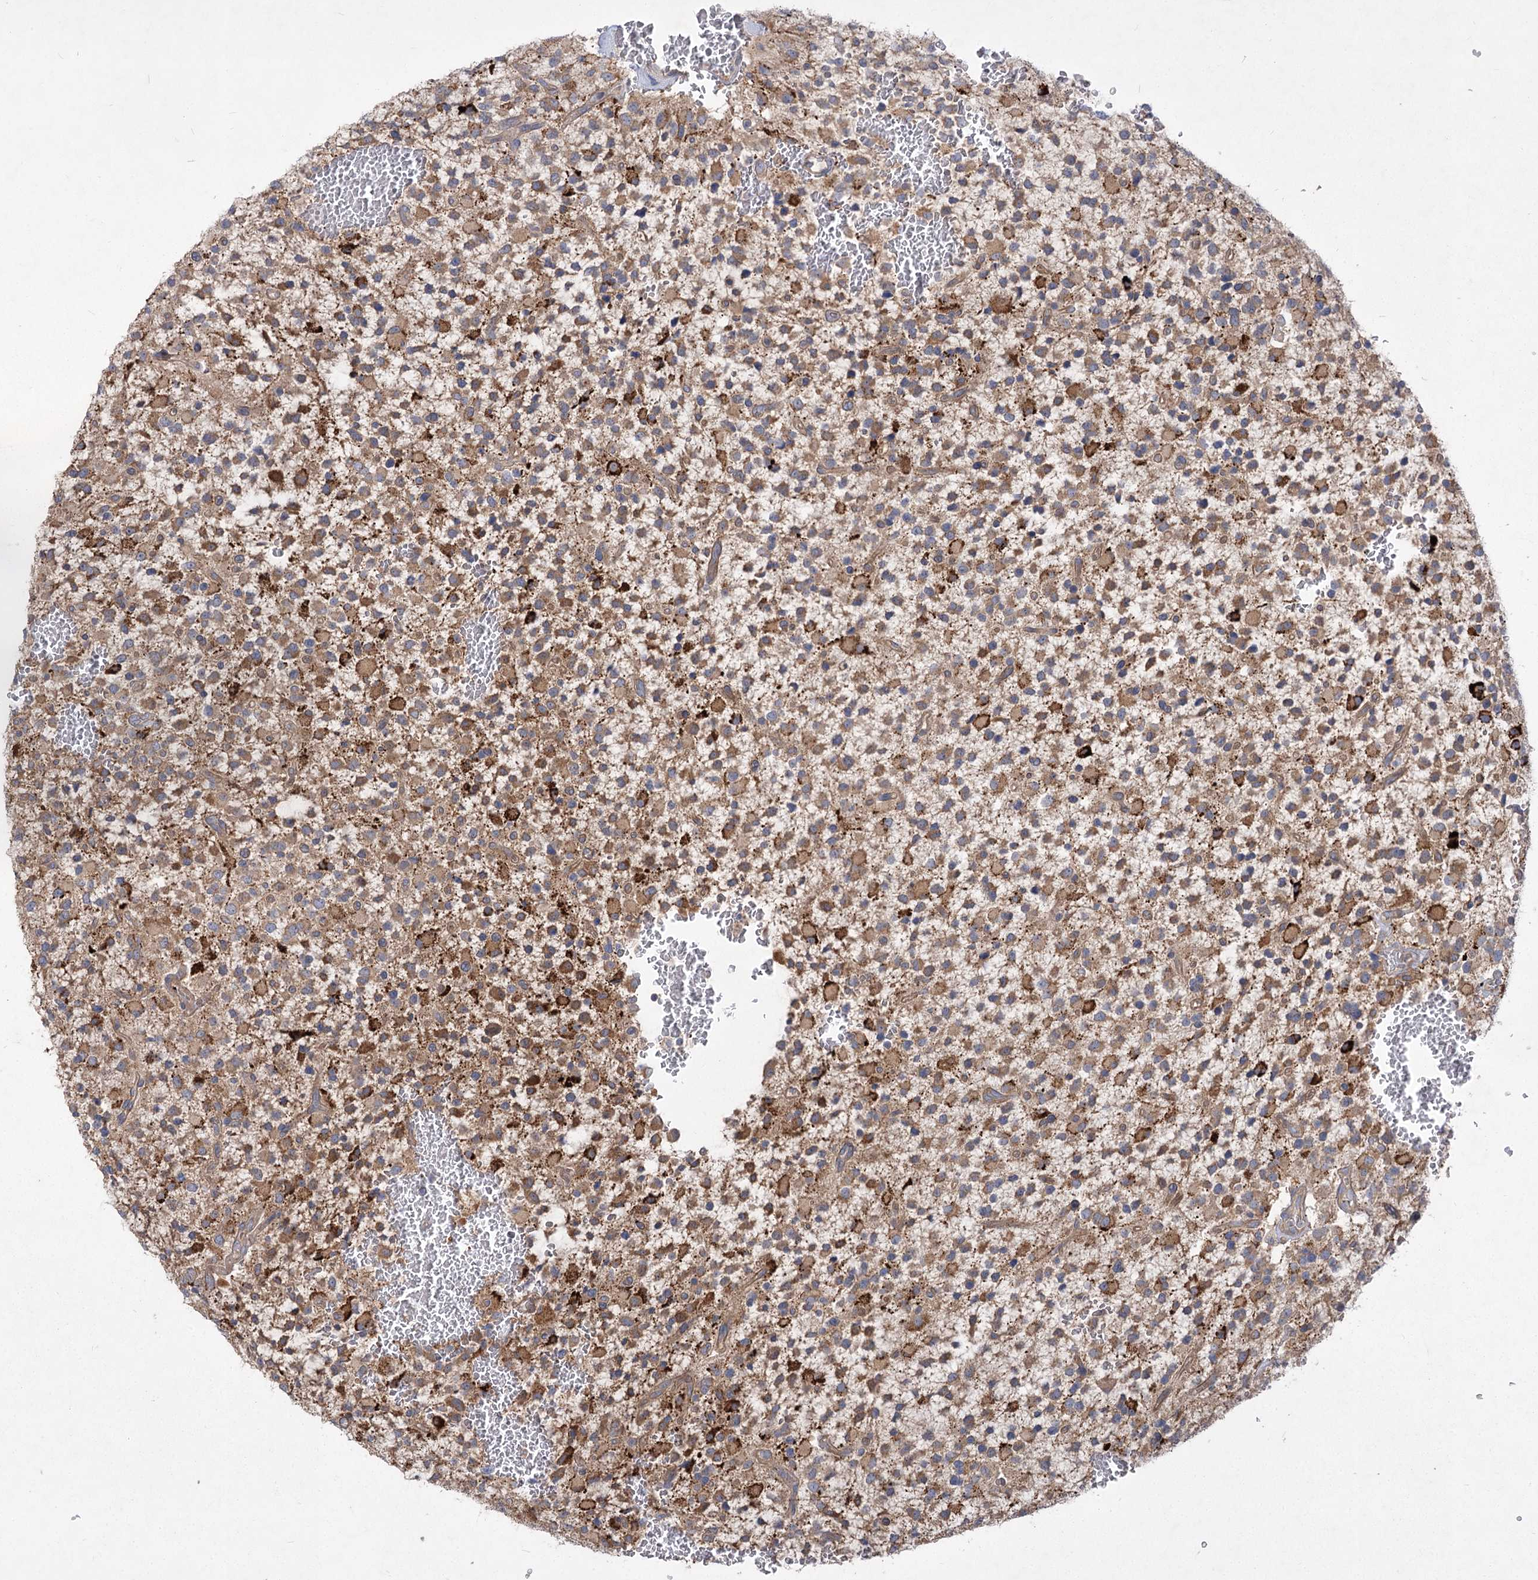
{"staining": {"intensity": "moderate", "quantity": ">75%", "location": "cytoplasmic/membranous"}, "tissue": "glioma", "cell_type": "Tumor cells", "image_type": "cancer", "snomed": [{"axis": "morphology", "description": "Glioma, malignant, High grade"}, {"axis": "topography", "description": "Brain"}], "caption": "About >75% of tumor cells in human glioma exhibit moderate cytoplasmic/membranous protein staining as visualized by brown immunohistochemical staining.", "gene": "RIN2", "patient": {"sex": "male", "age": 34}}